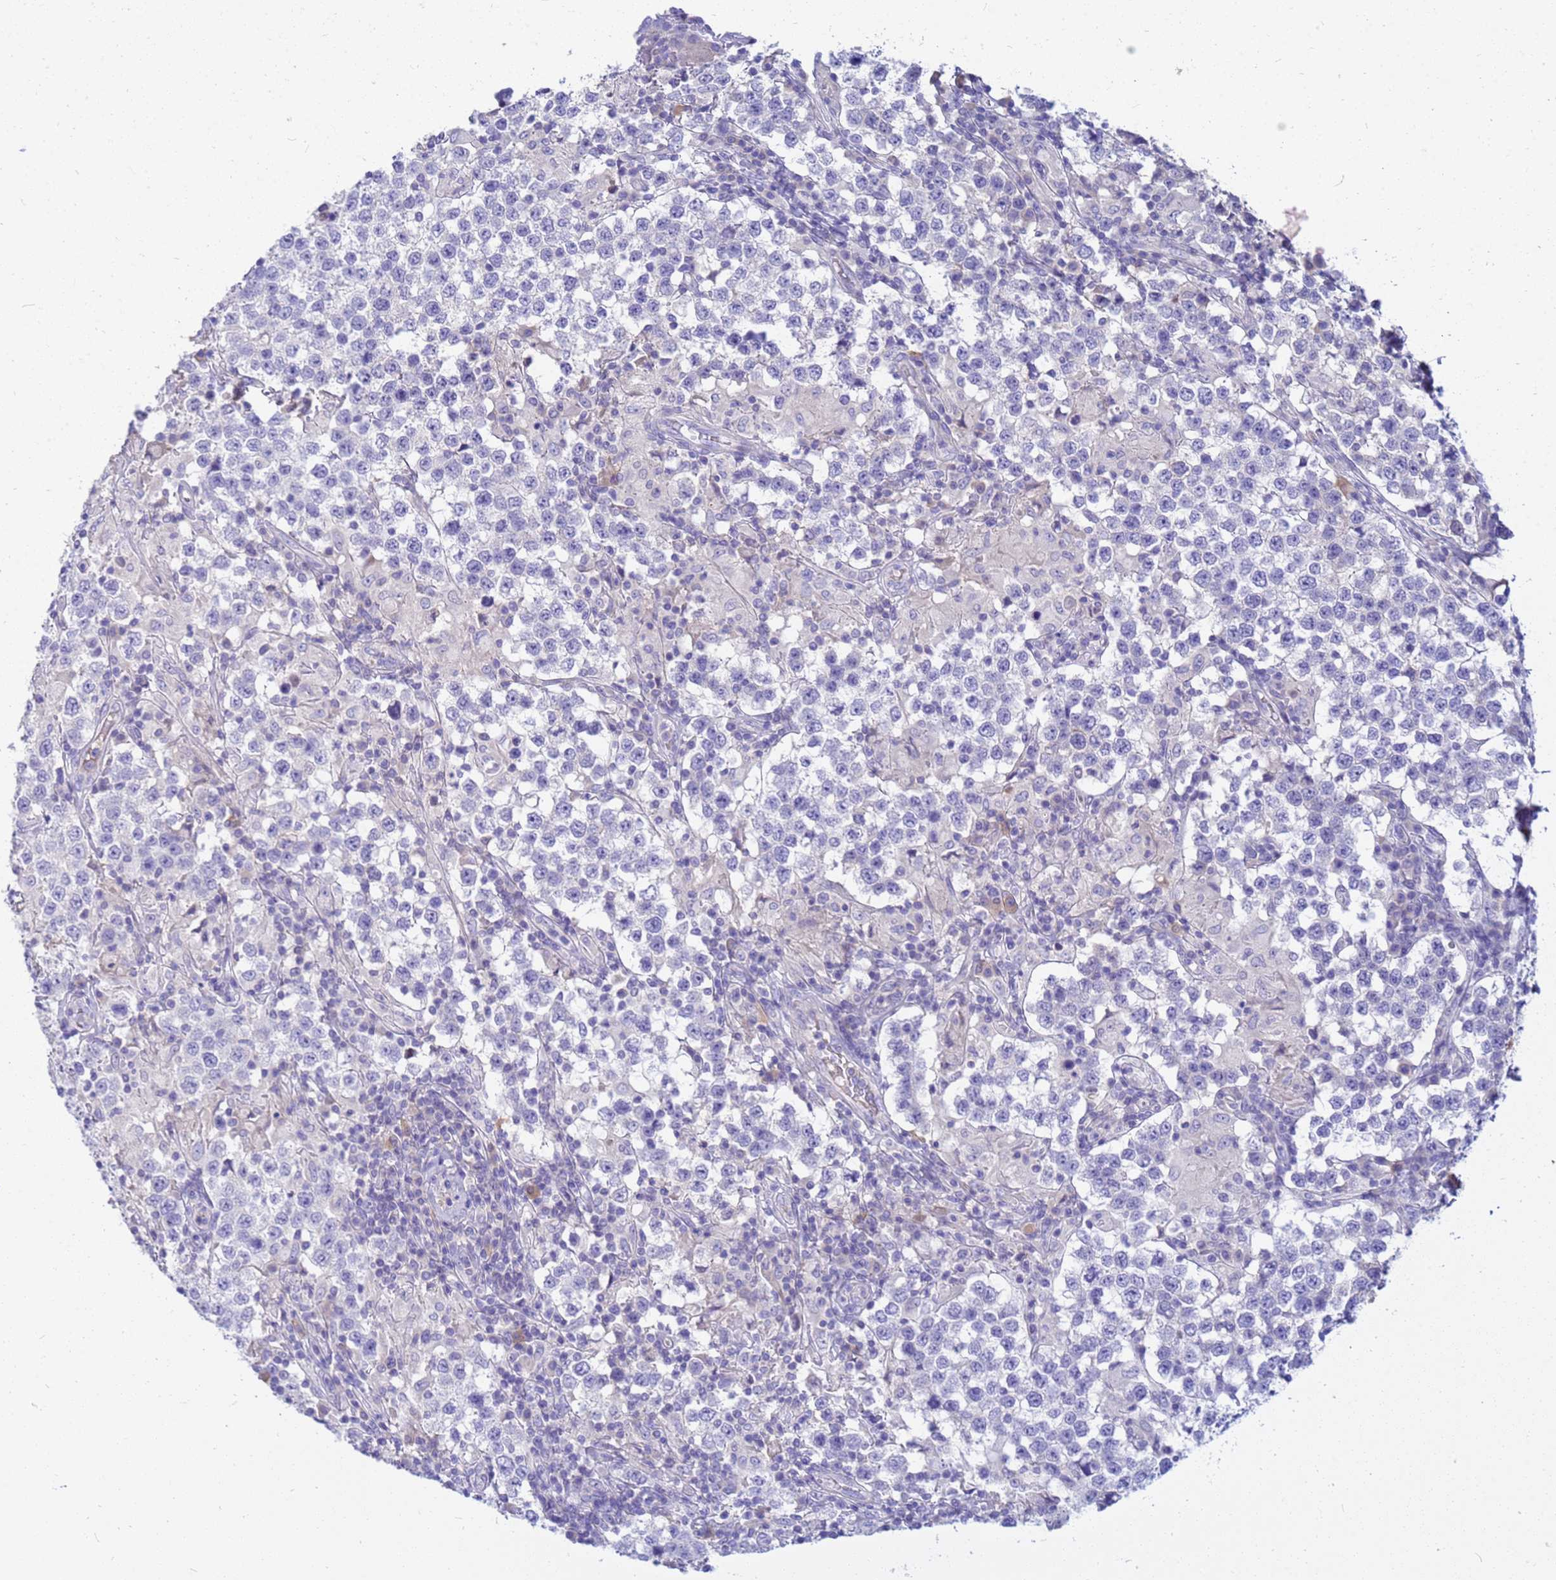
{"staining": {"intensity": "negative", "quantity": "none", "location": "none"}, "tissue": "testis cancer", "cell_type": "Tumor cells", "image_type": "cancer", "snomed": [{"axis": "morphology", "description": "Seminoma, NOS"}, {"axis": "morphology", "description": "Carcinoma, Embryonal, NOS"}, {"axis": "topography", "description": "Testis"}], "caption": "This micrograph is of testis seminoma stained with immunohistochemistry (IHC) to label a protein in brown with the nuclei are counter-stained blue. There is no staining in tumor cells.", "gene": "DPRX", "patient": {"sex": "male", "age": 41}}